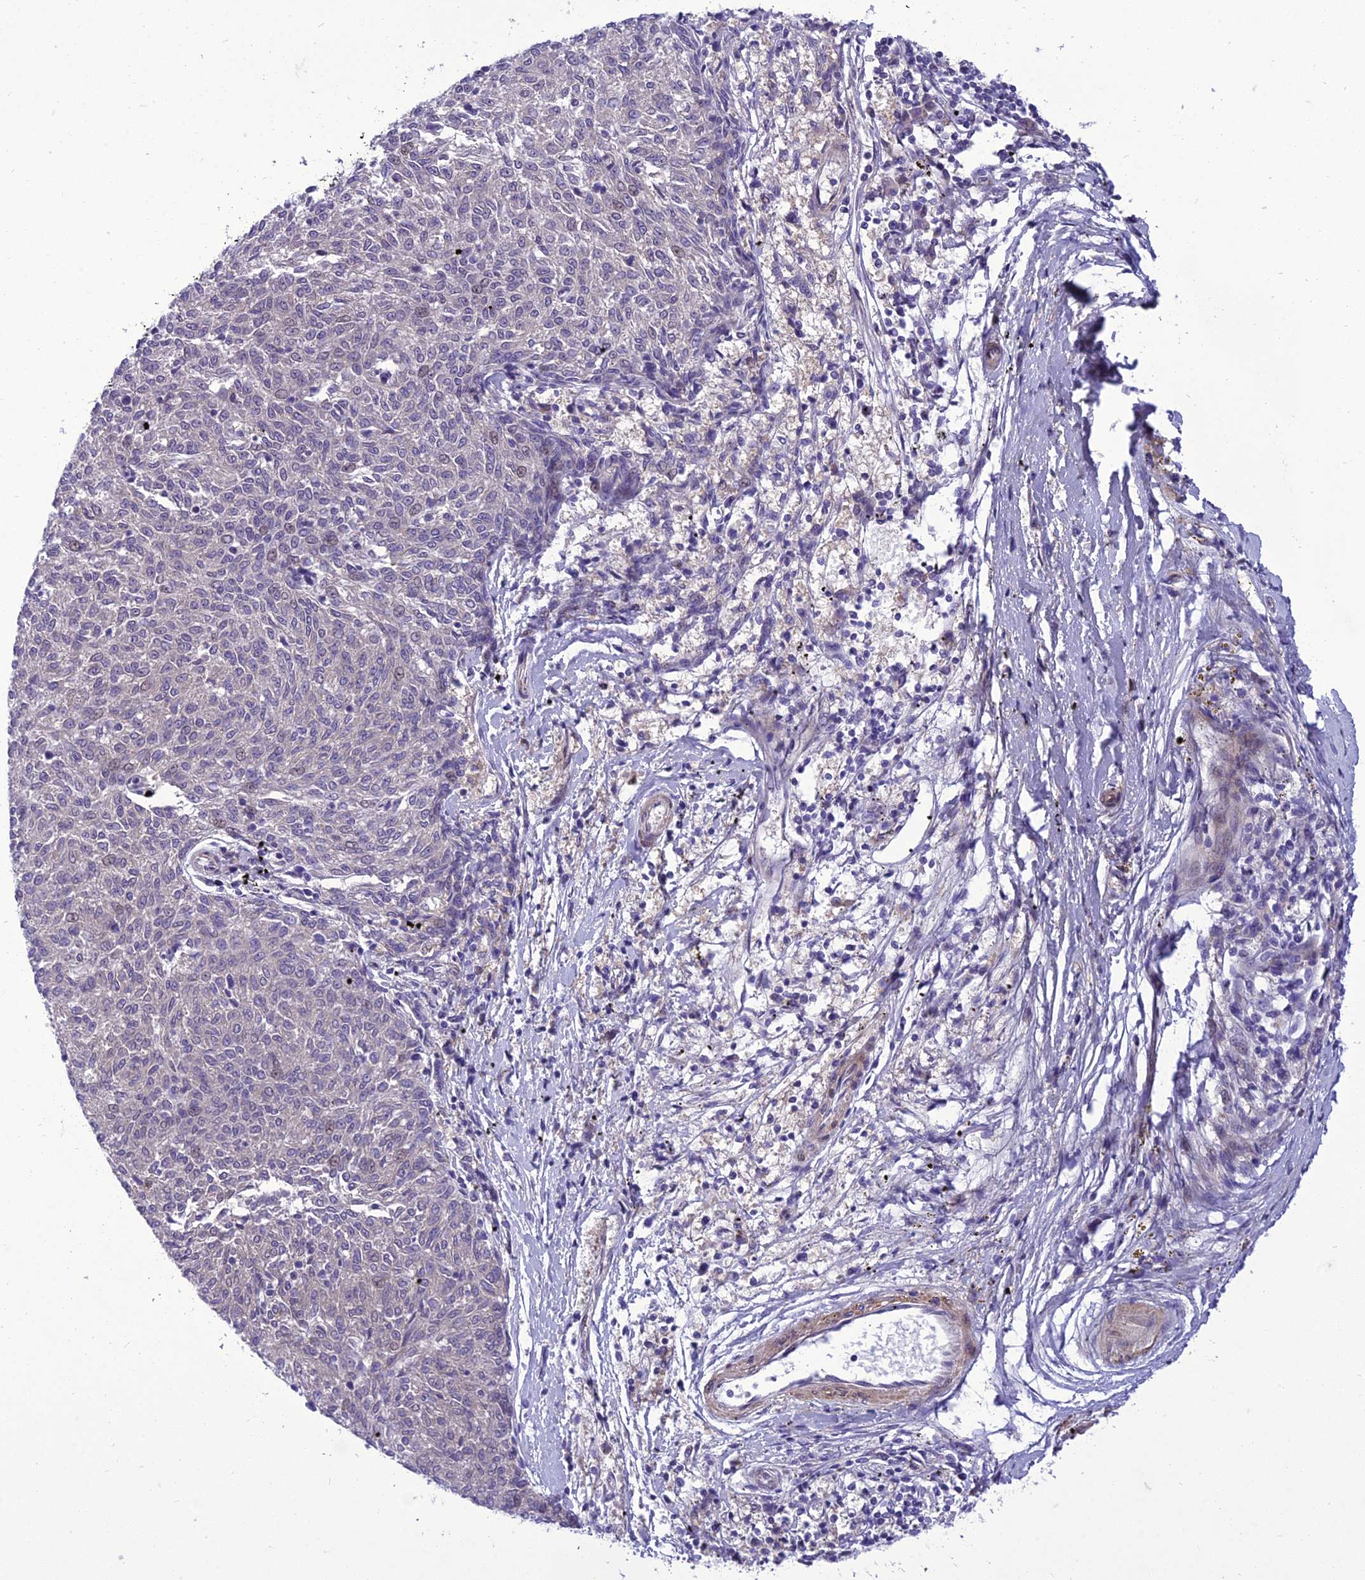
{"staining": {"intensity": "negative", "quantity": "none", "location": "none"}, "tissue": "melanoma", "cell_type": "Tumor cells", "image_type": "cancer", "snomed": [{"axis": "morphology", "description": "Malignant melanoma, NOS"}, {"axis": "topography", "description": "Skin"}], "caption": "An immunohistochemistry image of malignant melanoma is shown. There is no staining in tumor cells of malignant melanoma. (Stains: DAB immunohistochemistry with hematoxylin counter stain, Microscopy: brightfield microscopy at high magnification).", "gene": "GAB4", "patient": {"sex": "female", "age": 72}}